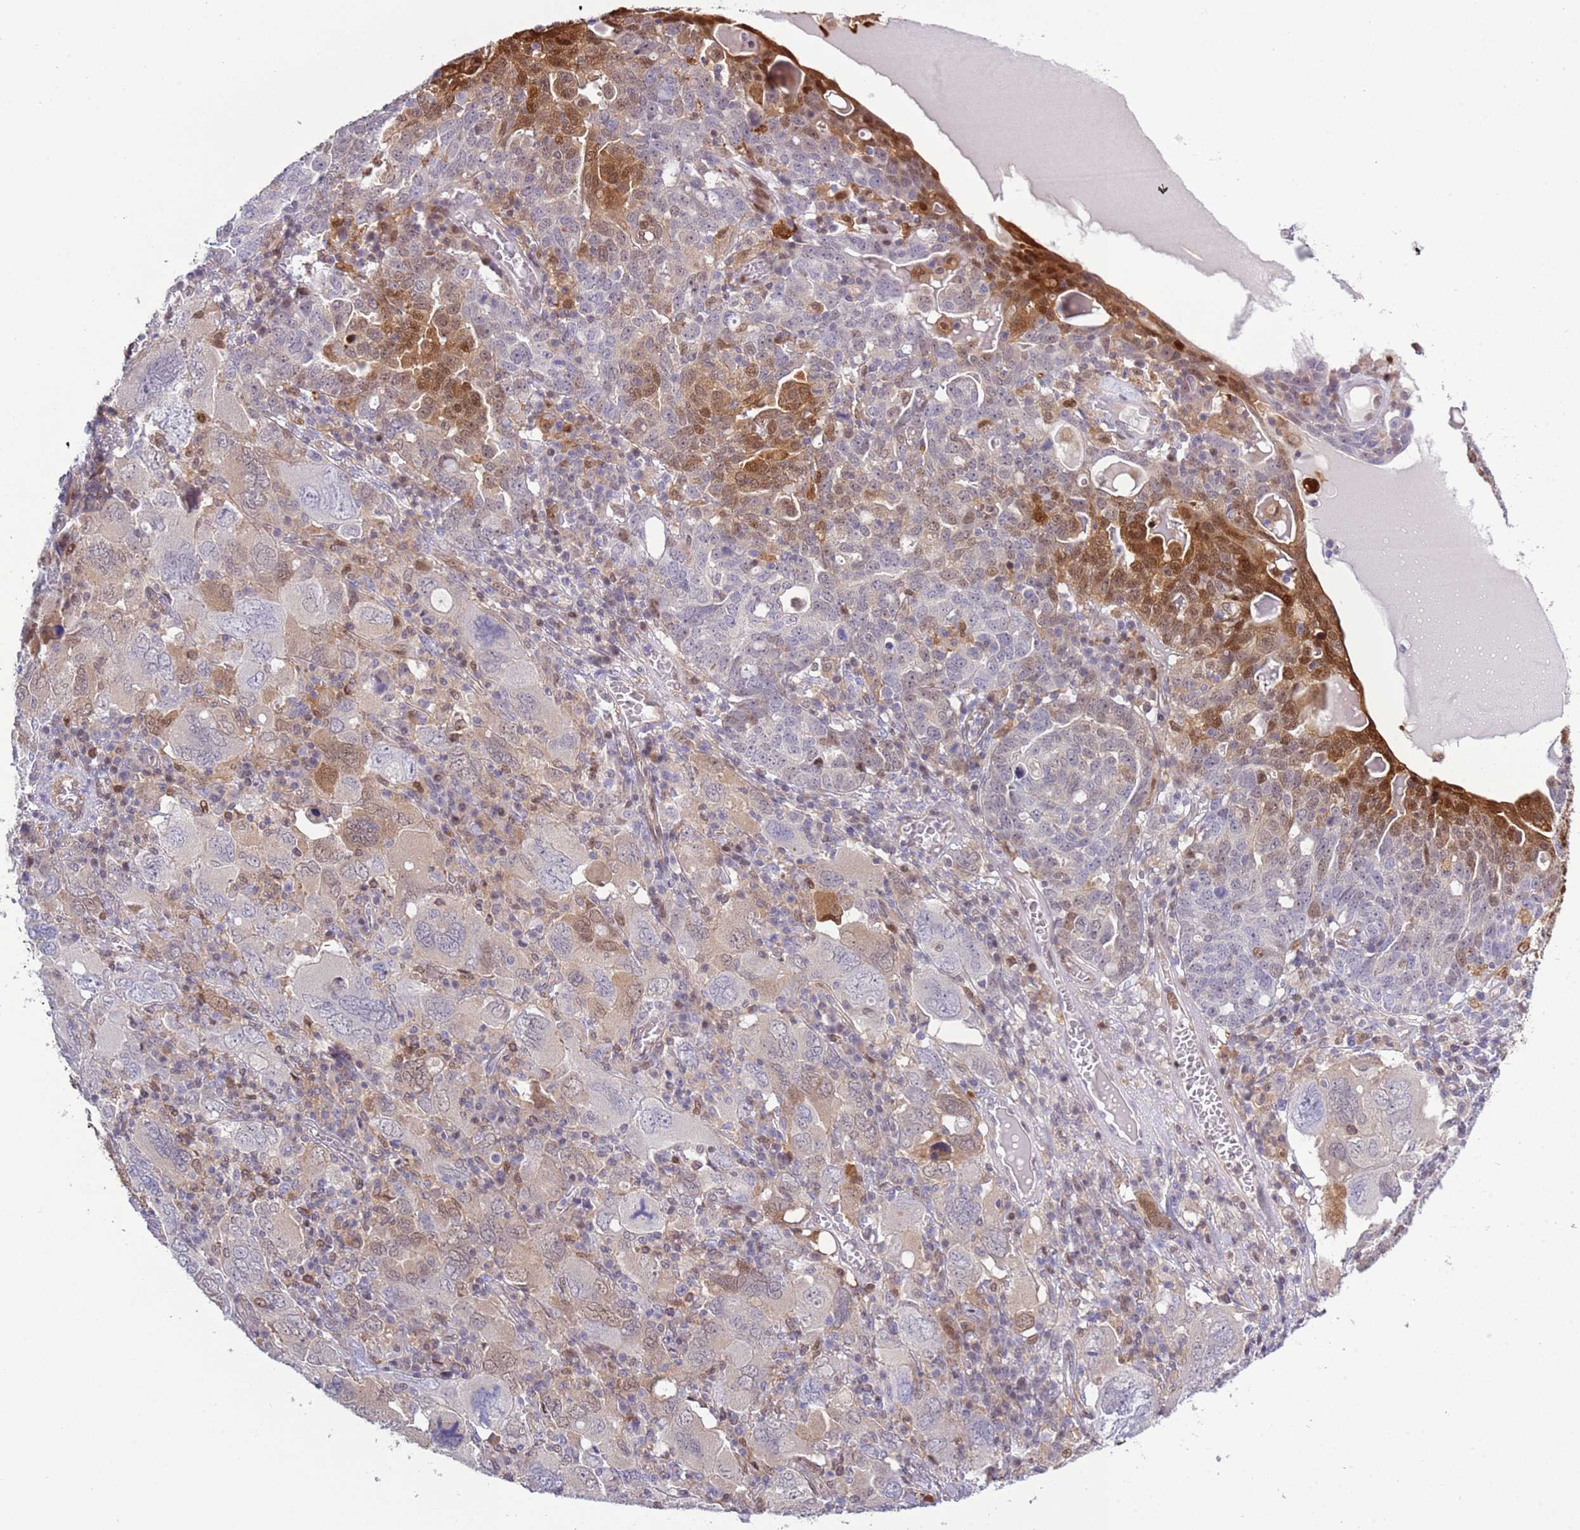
{"staining": {"intensity": "moderate", "quantity": "<25%", "location": "cytoplasmic/membranous,nuclear"}, "tissue": "ovarian cancer", "cell_type": "Tumor cells", "image_type": "cancer", "snomed": [{"axis": "morphology", "description": "Carcinoma, endometroid"}, {"axis": "topography", "description": "Ovary"}], "caption": "Immunohistochemistry (IHC) photomicrograph of neoplastic tissue: ovarian cancer stained using IHC reveals low levels of moderate protein expression localized specifically in the cytoplasmic/membranous and nuclear of tumor cells, appearing as a cytoplasmic/membranous and nuclear brown color.", "gene": "NBPF6", "patient": {"sex": "female", "age": 62}}